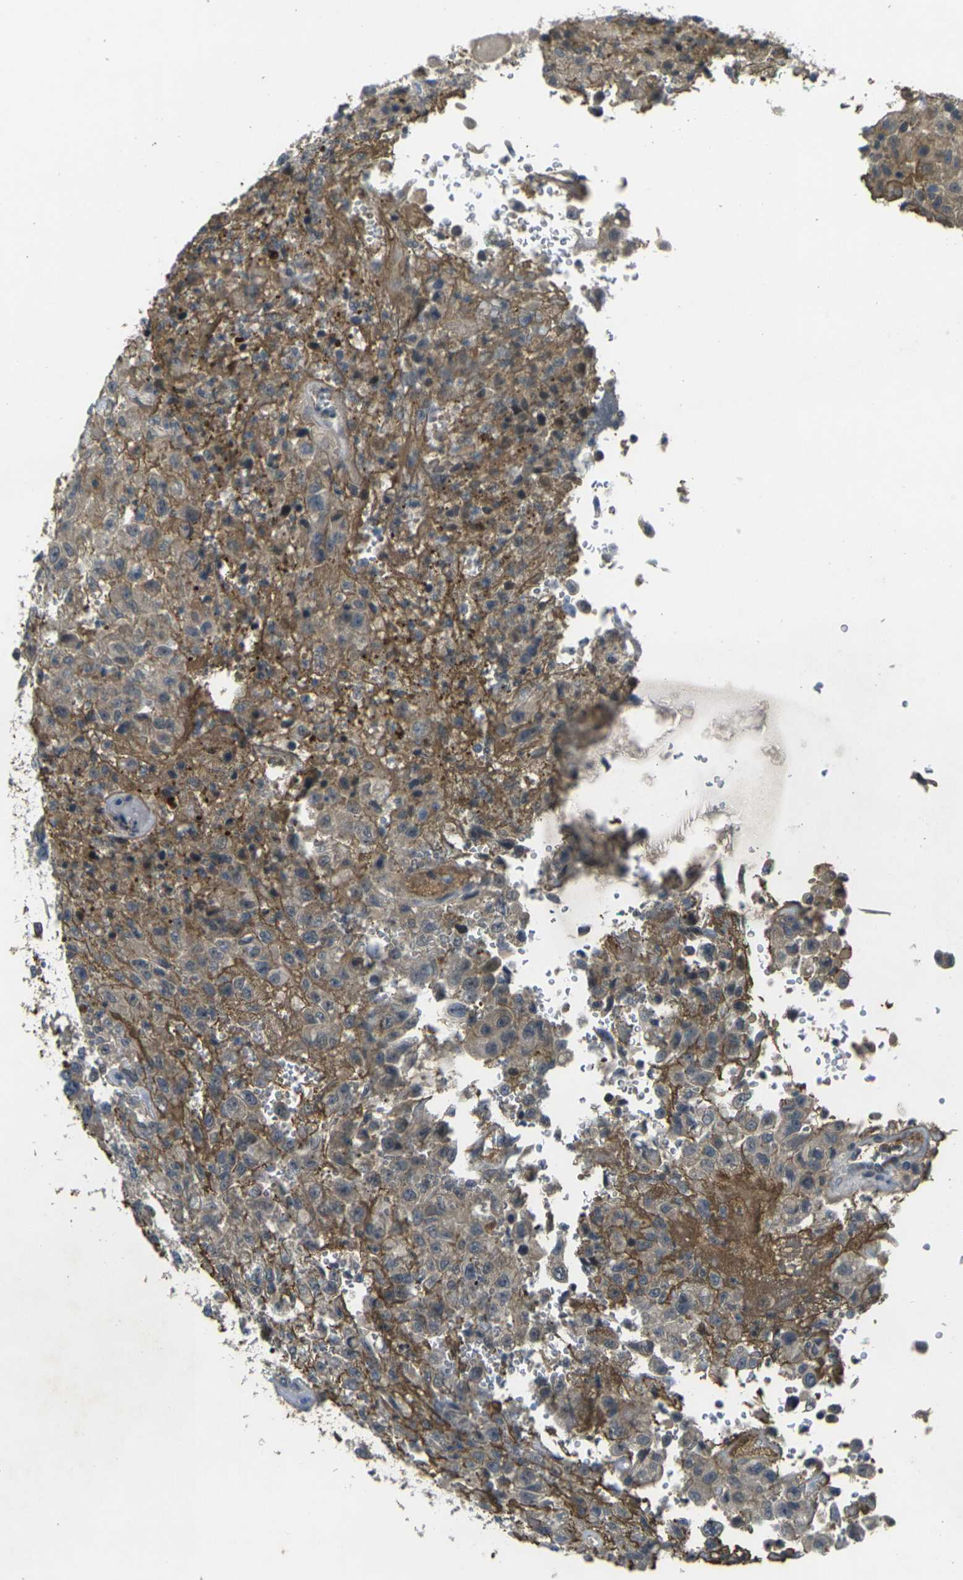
{"staining": {"intensity": "weak", "quantity": ">75%", "location": "cytoplasmic/membranous"}, "tissue": "urothelial cancer", "cell_type": "Tumor cells", "image_type": "cancer", "snomed": [{"axis": "morphology", "description": "Urothelial carcinoma, High grade"}, {"axis": "topography", "description": "Urinary bladder"}], "caption": "This is a micrograph of IHC staining of urothelial carcinoma (high-grade), which shows weak staining in the cytoplasmic/membranous of tumor cells.", "gene": "PIGL", "patient": {"sex": "male", "age": 46}}